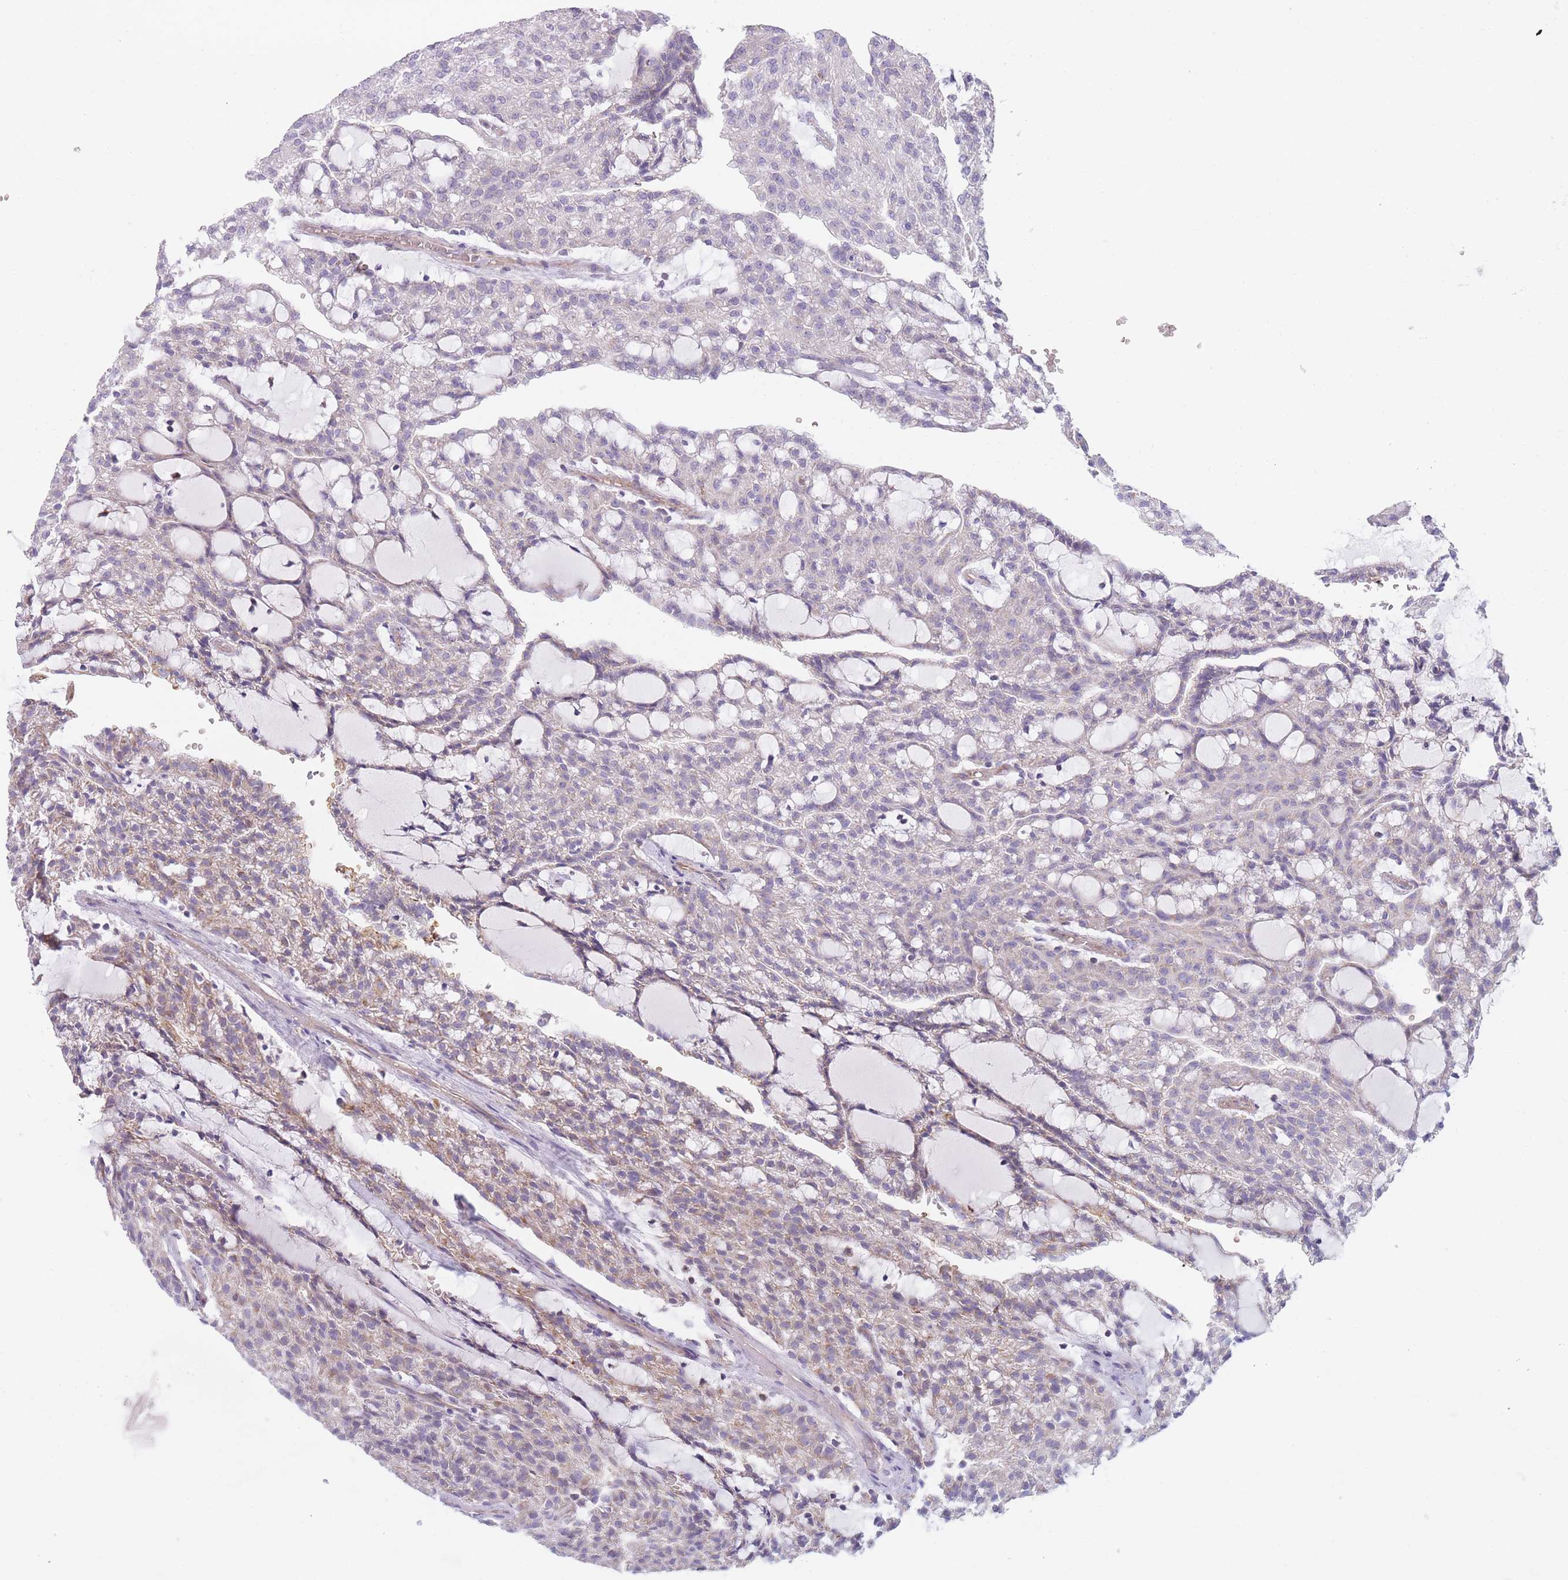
{"staining": {"intensity": "weak", "quantity": "<25%", "location": "cytoplasmic/membranous"}, "tissue": "renal cancer", "cell_type": "Tumor cells", "image_type": "cancer", "snomed": [{"axis": "morphology", "description": "Adenocarcinoma, NOS"}, {"axis": "topography", "description": "Kidney"}], "caption": "DAB immunohistochemical staining of human renal cancer (adenocarcinoma) exhibits no significant staining in tumor cells.", "gene": "SMPD4", "patient": {"sex": "male", "age": 63}}